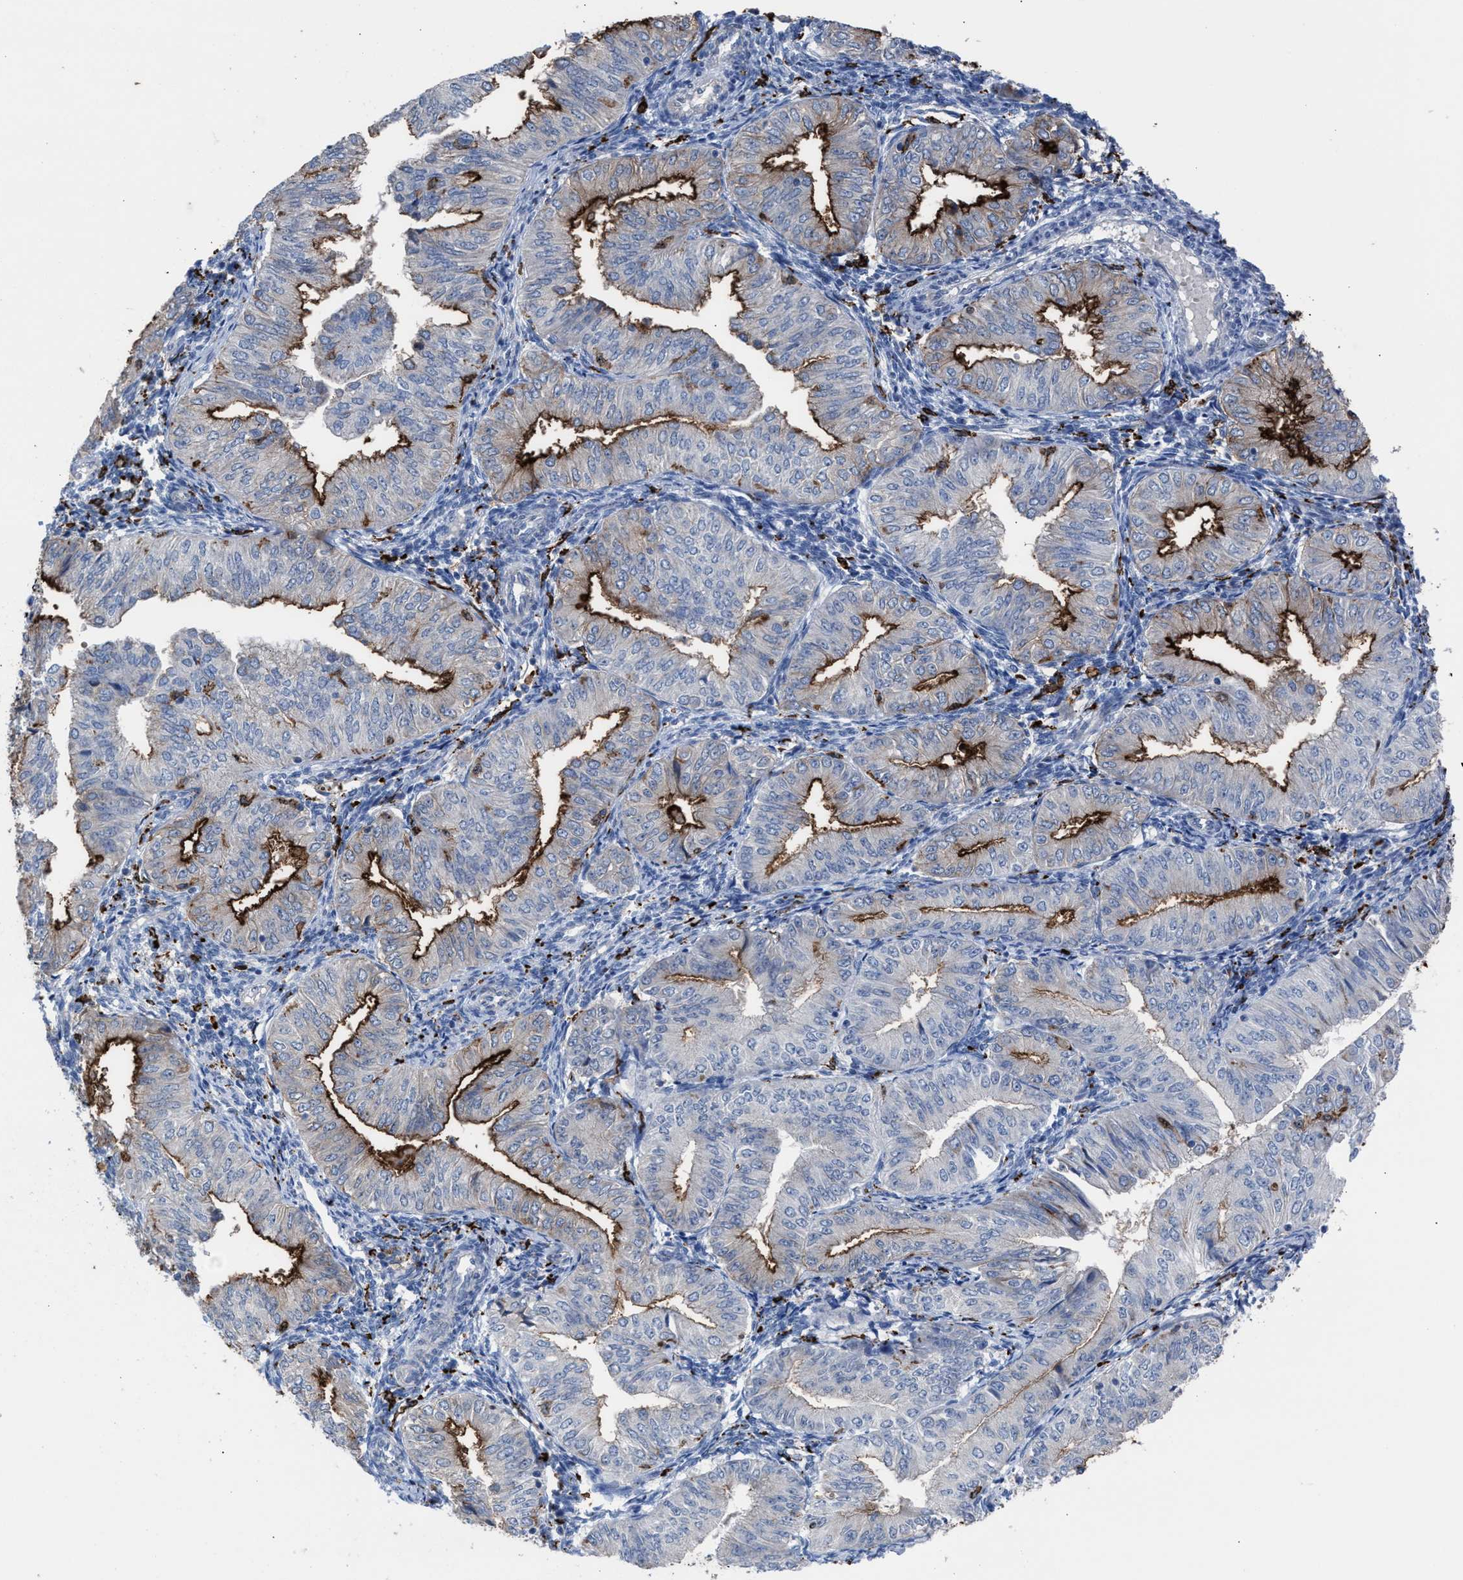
{"staining": {"intensity": "strong", "quantity": "25%-75%", "location": "cytoplasmic/membranous"}, "tissue": "endometrial cancer", "cell_type": "Tumor cells", "image_type": "cancer", "snomed": [{"axis": "morphology", "description": "Normal tissue, NOS"}, {"axis": "morphology", "description": "Adenocarcinoma, NOS"}, {"axis": "topography", "description": "Endometrium"}], "caption": "This photomicrograph displays immunohistochemistry staining of endometrial cancer, with high strong cytoplasmic/membranous positivity in about 25%-75% of tumor cells.", "gene": "SLC47A1", "patient": {"sex": "female", "age": 53}}